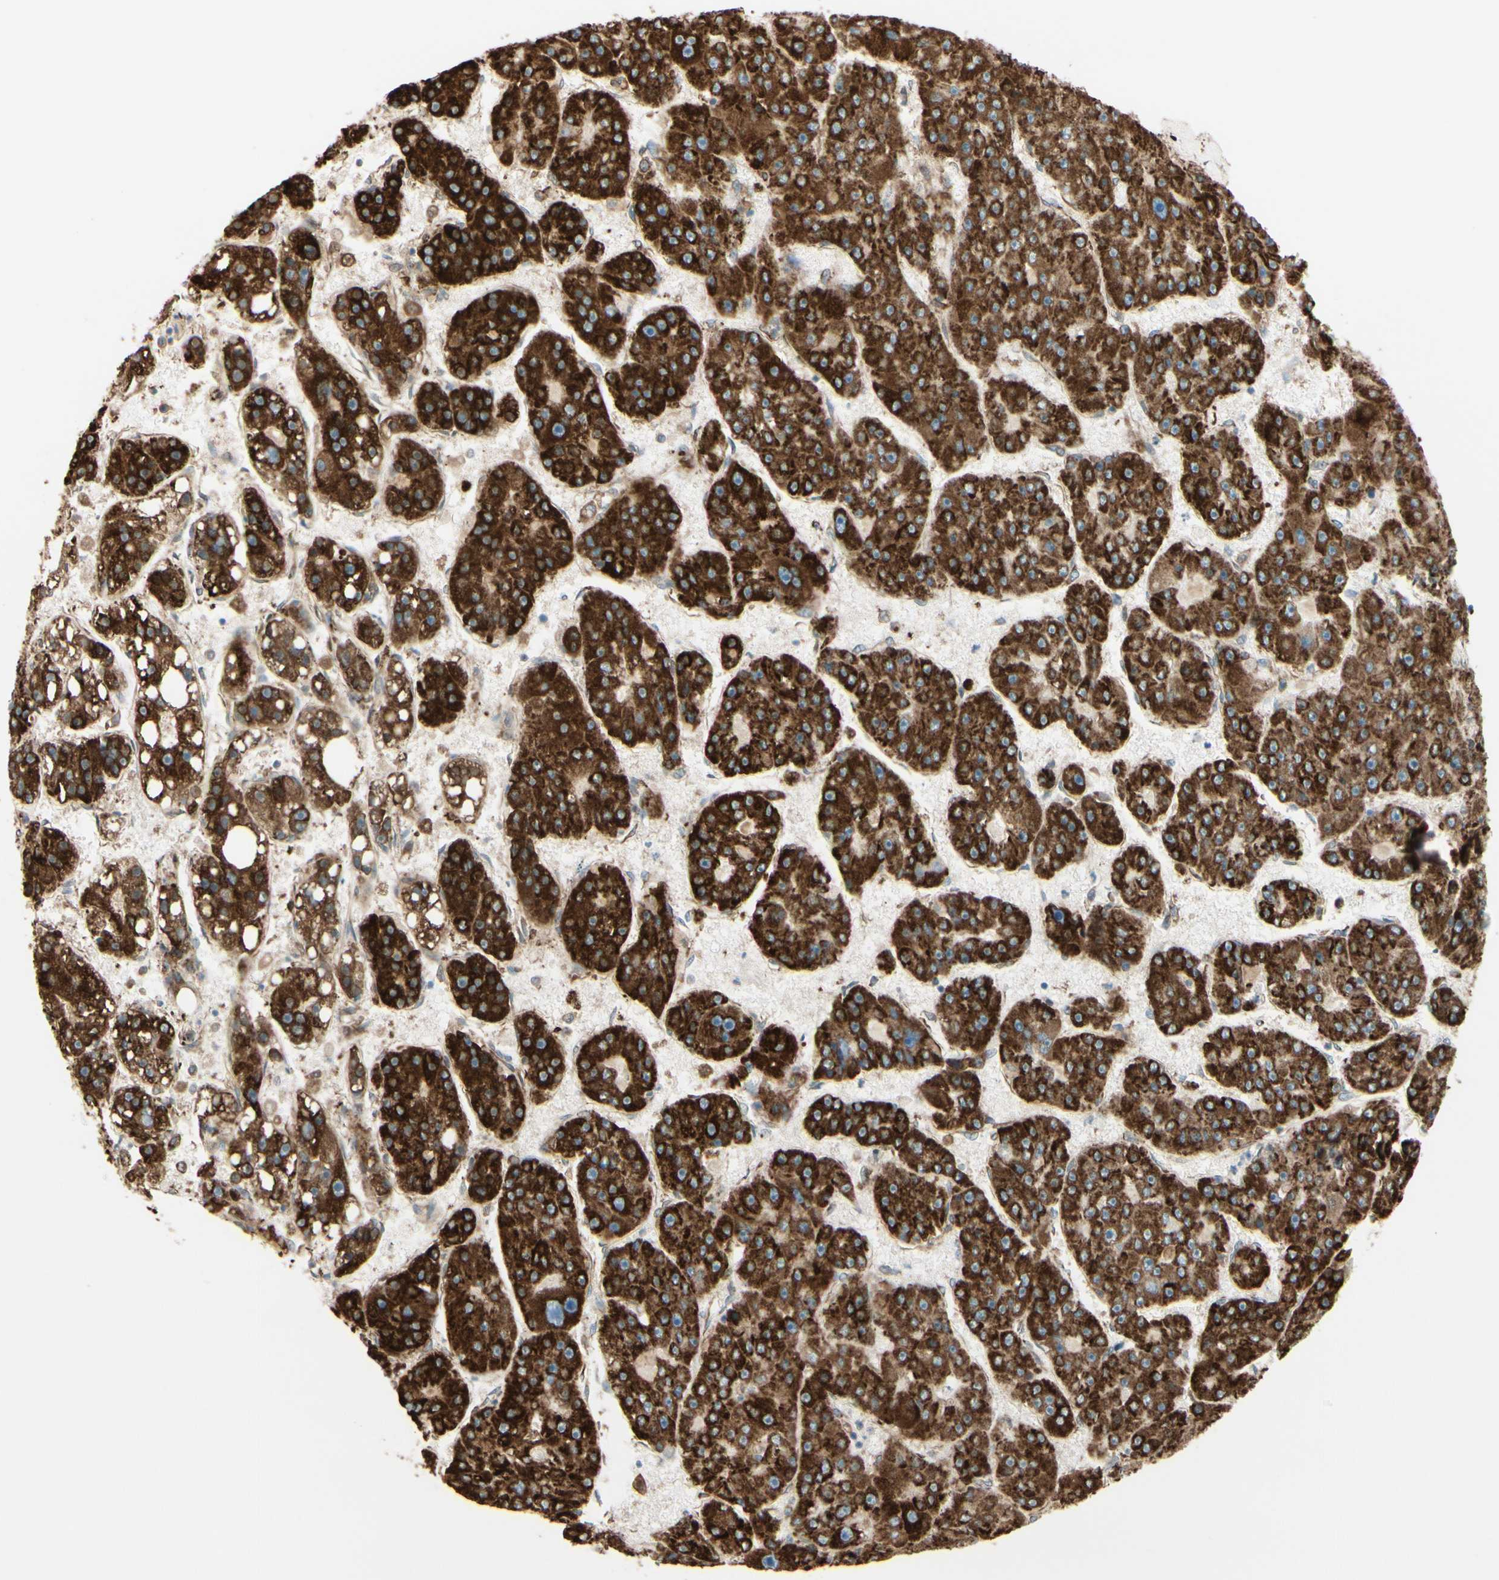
{"staining": {"intensity": "strong", "quantity": ">75%", "location": "cytoplasmic/membranous"}, "tissue": "liver cancer", "cell_type": "Tumor cells", "image_type": "cancer", "snomed": [{"axis": "morphology", "description": "Carcinoma, Hepatocellular, NOS"}, {"axis": "topography", "description": "Liver"}], "caption": "High-power microscopy captured an immunohistochemistry histopathology image of liver cancer (hepatocellular carcinoma), revealing strong cytoplasmic/membranous staining in approximately >75% of tumor cells.", "gene": "RRBP1", "patient": {"sex": "female", "age": 61}}